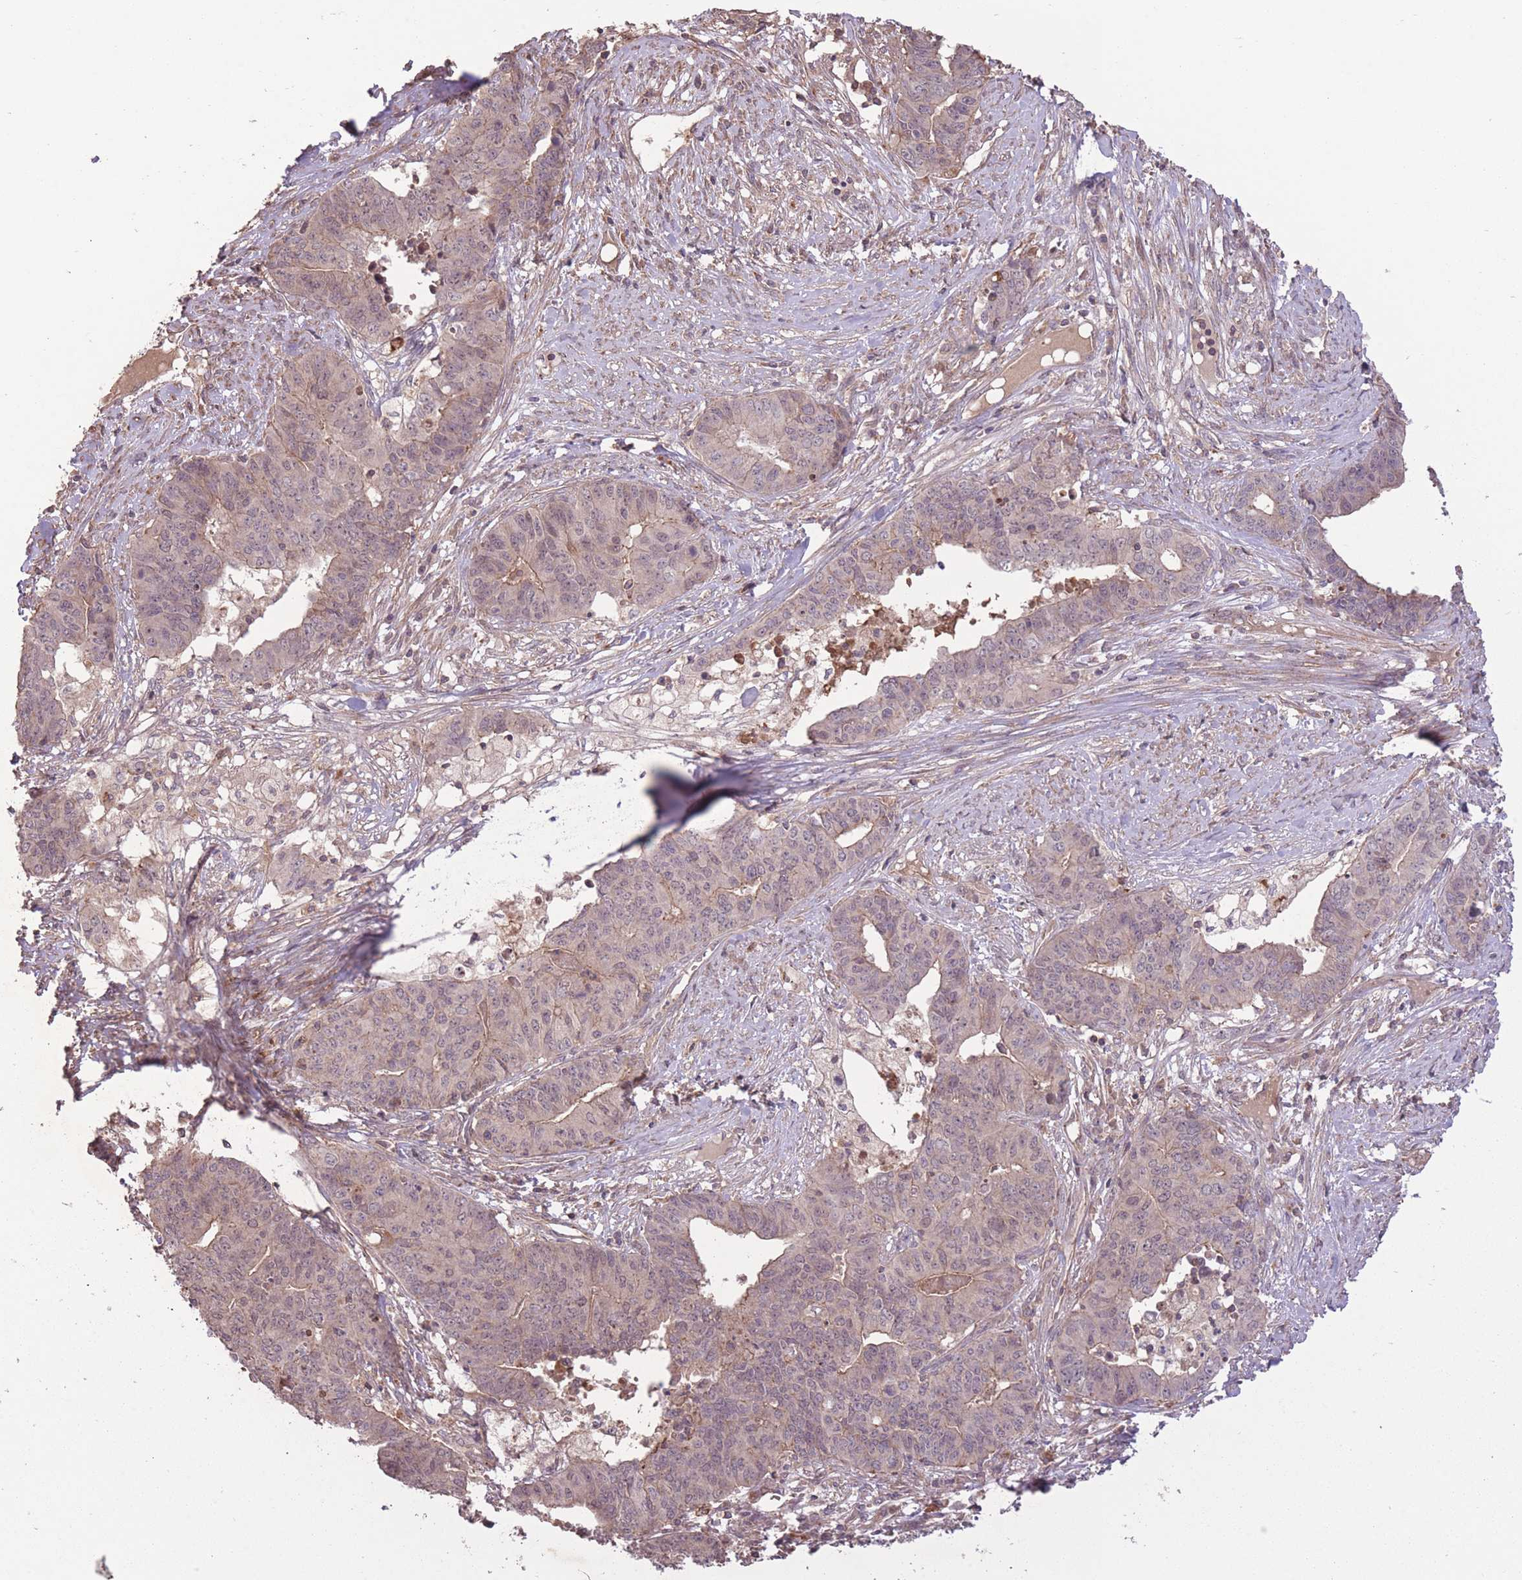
{"staining": {"intensity": "weak", "quantity": "<25%", "location": "cytoplasmic/membranous"}, "tissue": "endometrial cancer", "cell_type": "Tumor cells", "image_type": "cancer", "snomed": [{"axis": "morphology", "description": "Adenocarcinoma, NOS"}, {"axis": "topography", "description": "Endometrium"}], "caption": "High power microscopy photomicrograph of an immunohistochemistry micrograph of endometrial cancer, revealing no significant positivity in tumor cells. Nuclei are stained in blue.", "gene": "POLR3F", "patient": {"sex": "female", "age": 59}}